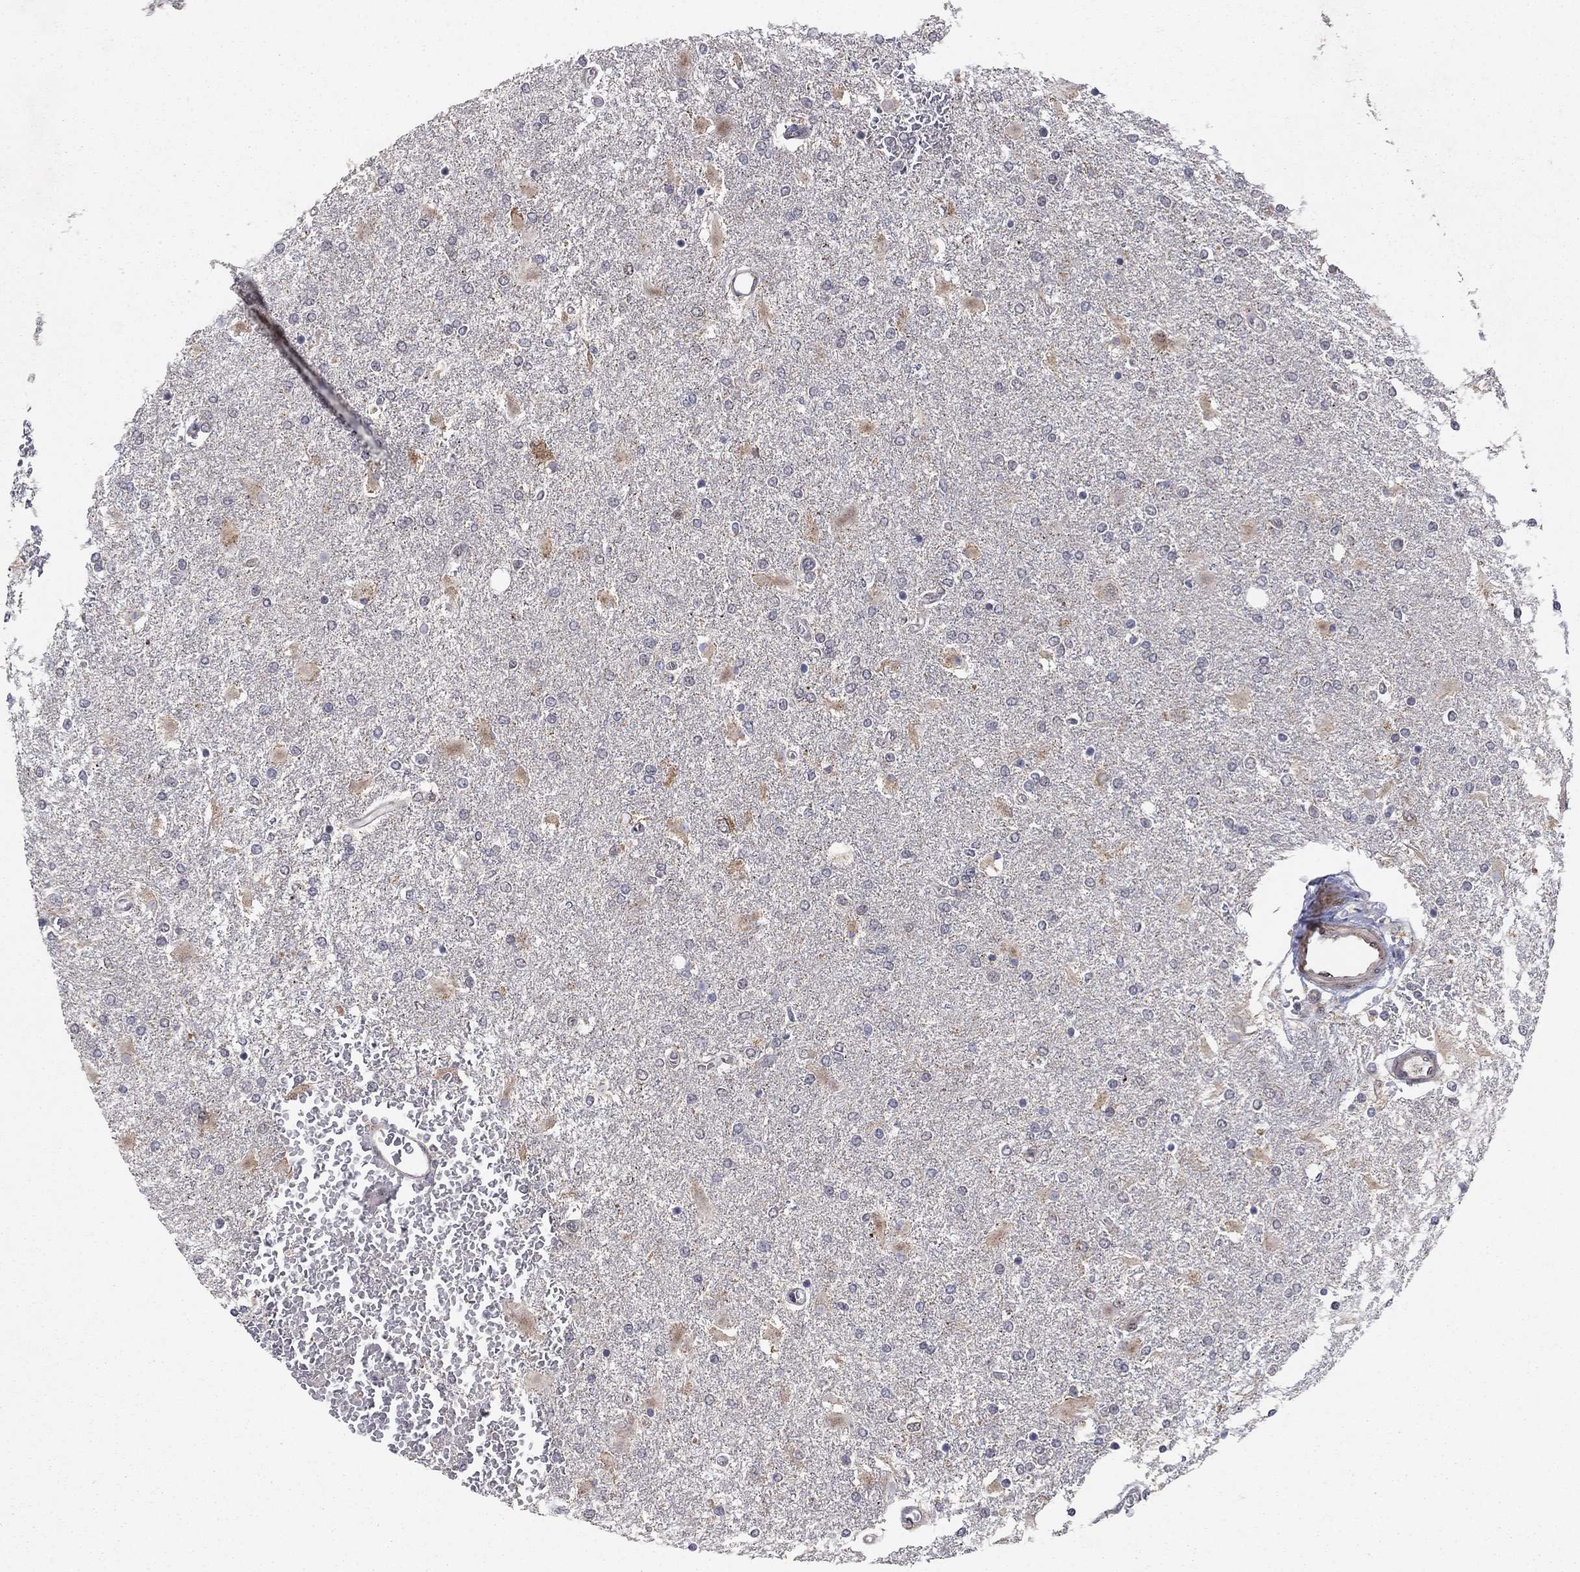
{"staining": {"intensity": "negative", "quantity": "none", "location": "none"}, "tissue": "glioma", "cell_type": "Tumor cells", "image_type": "cancer", "snomed": [{"axis": "morphology", "description": "Glioma, malignant, High grade"}, {"axis": "topography", "description": "Cerebral cortex"}], "caption": "Tumor cells are negative for protein expression in human glioma.", "gene": "ZNF395", "patient": {"sex": "male", "age": 79}}